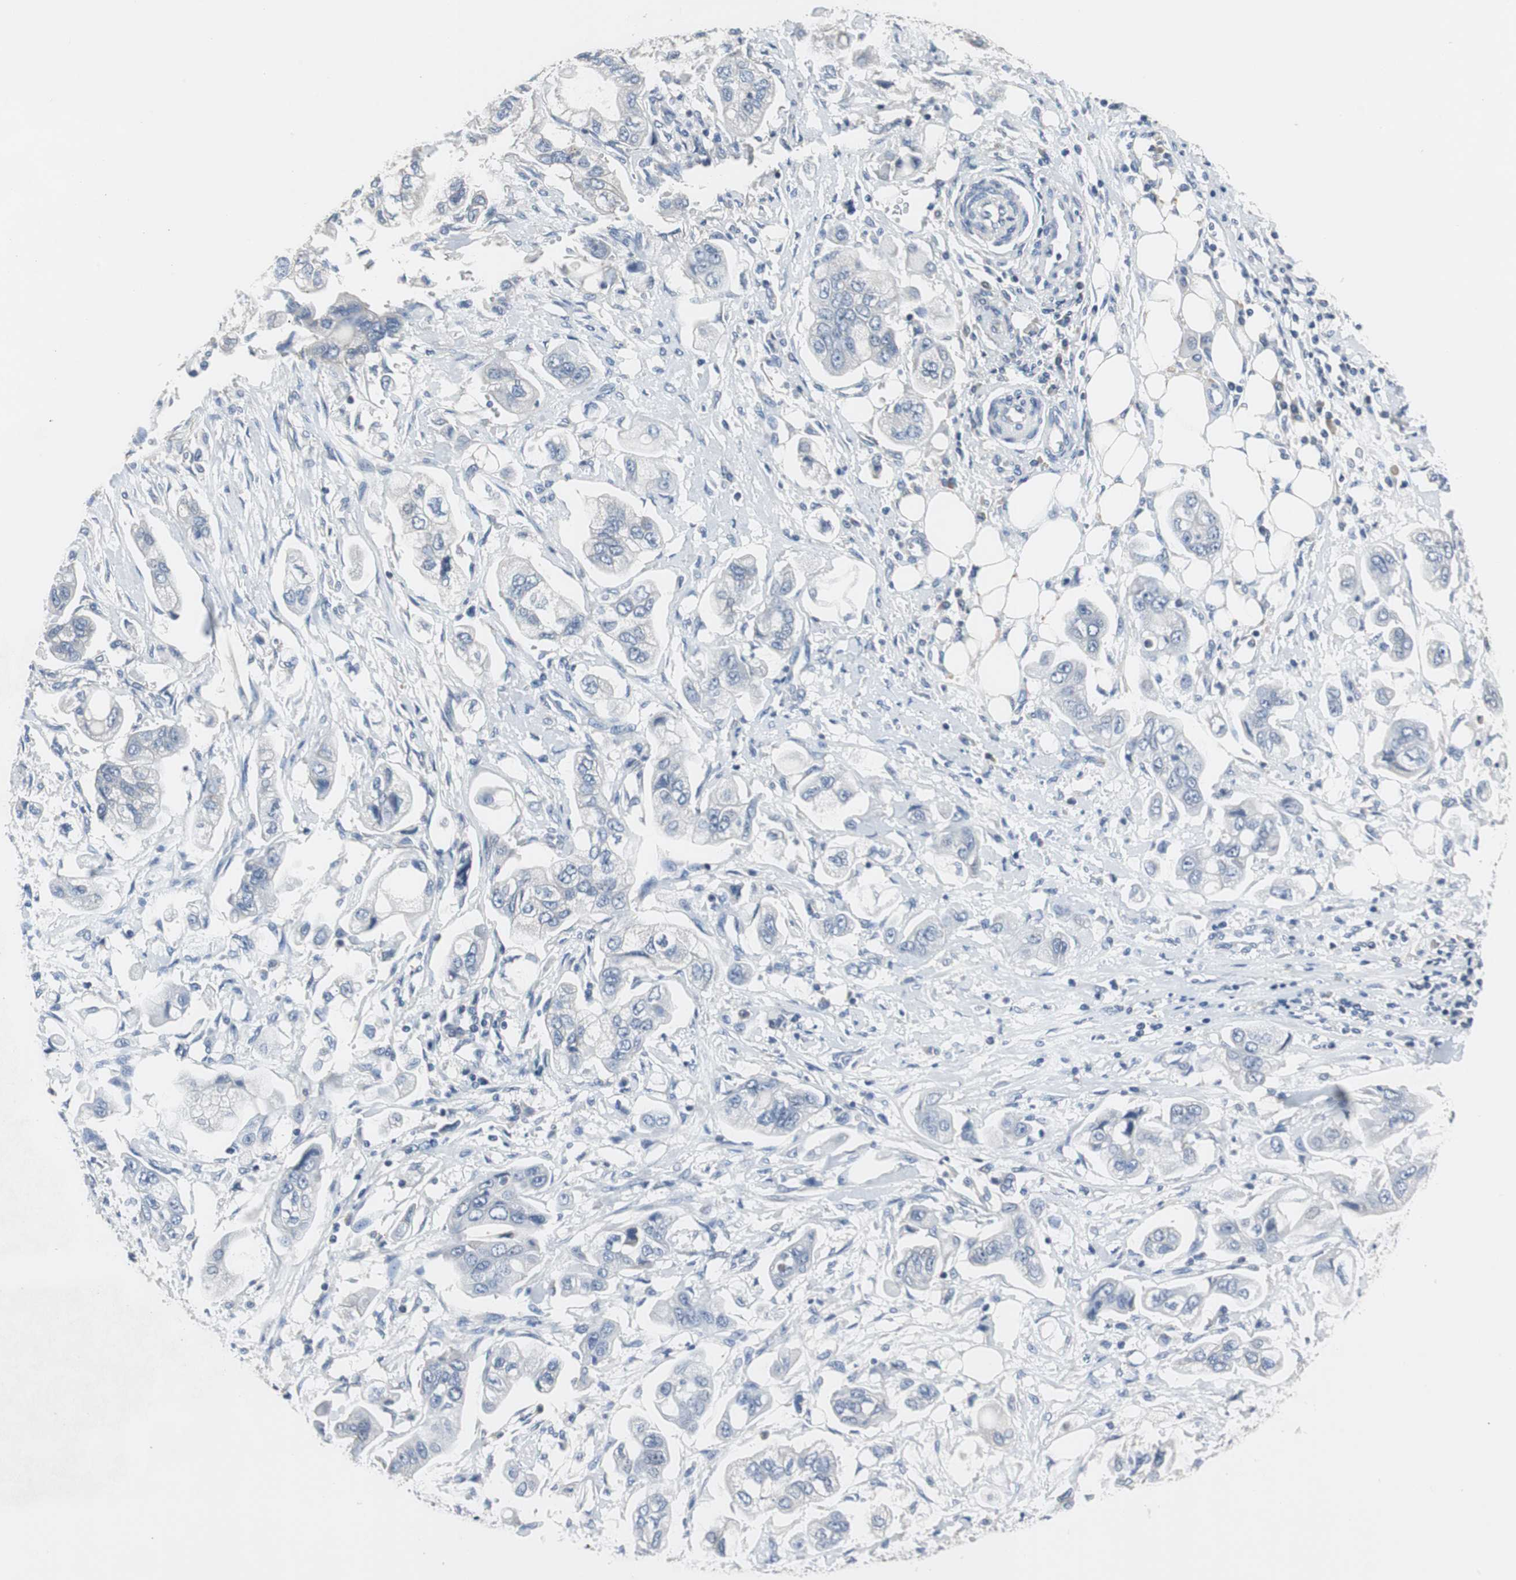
{"staining": {"intensity": "negative", "quantity": "none", "location": "none"}, "tissue": "stomach cancer", "cell_type": "Tumor cells", "image_type": "cancer", "snomed": [{"axis": "morphology", "description": "Adenocarcinoma, NOS"}, {"axis": "topography", "description": "Stomach"}], "caption": "This histopathology image is of stomach cancer stained with IHC to label a protein in brown with the nuclei are counter-stained blue. There is no expression in tumor cells.", "gene": "PRKCA", "patient": {"sex": "male", "age": 62}}